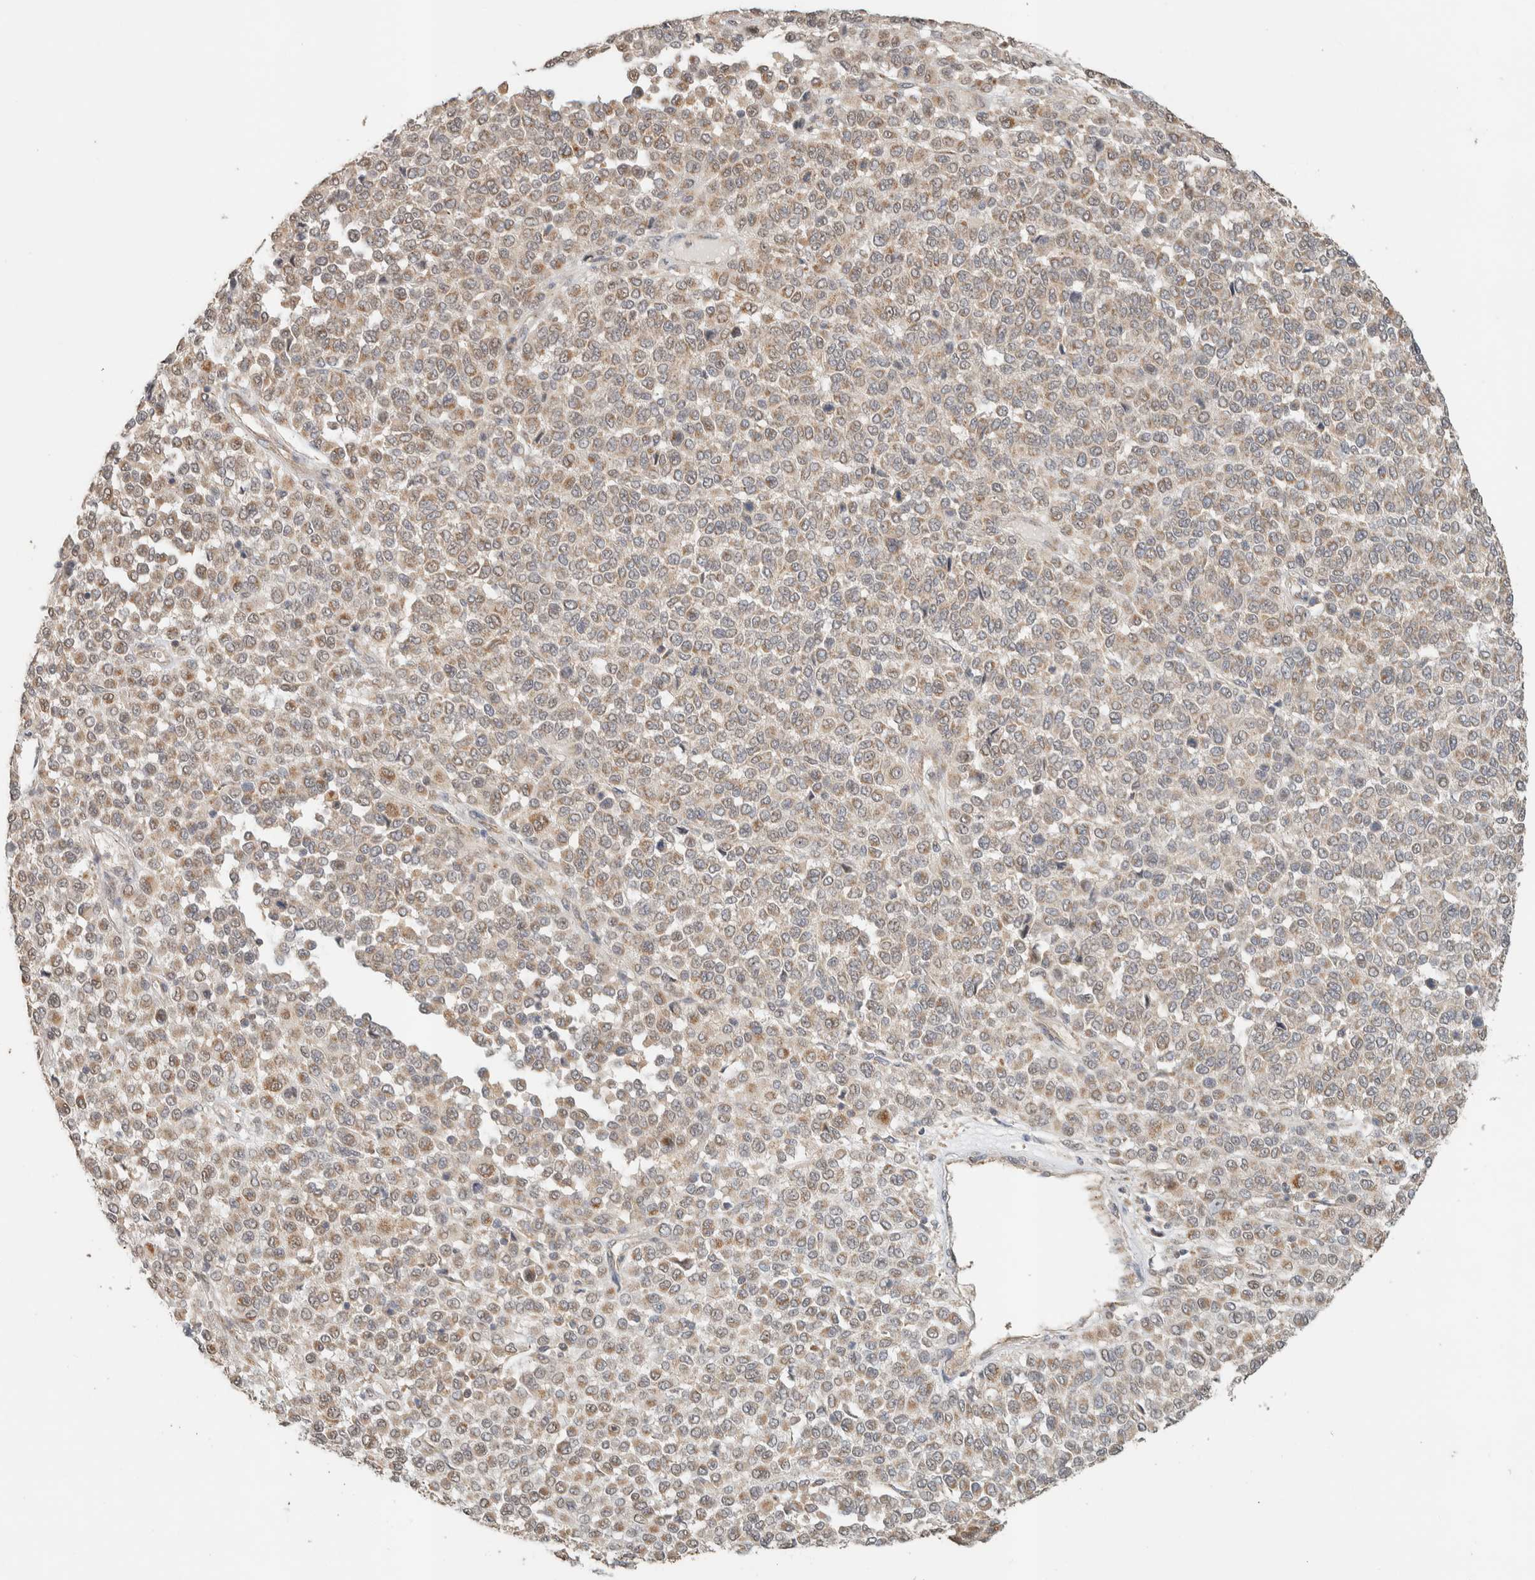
{"staining": {"intensity": "weak", "quantity": ">75%", "location": "cytoplasmic/membranous"}, "tissue": "melanoma", "cell_type": "Tumor cells", "image_type": "cancer", "snomed": [{"axis": "morphology", "description": "Malignant melanoma, Metastatic site"}, {"axis": "topography", "description": "Pancreas"}], "caption": "Melanoma stained with immunohistochemistry (IHC) reveals weak cytoplasmic/membranous staining in approximately >75% of tumor cells.", "gene": "PDE7B", "patient": {"sex": "female", "age": 30}}